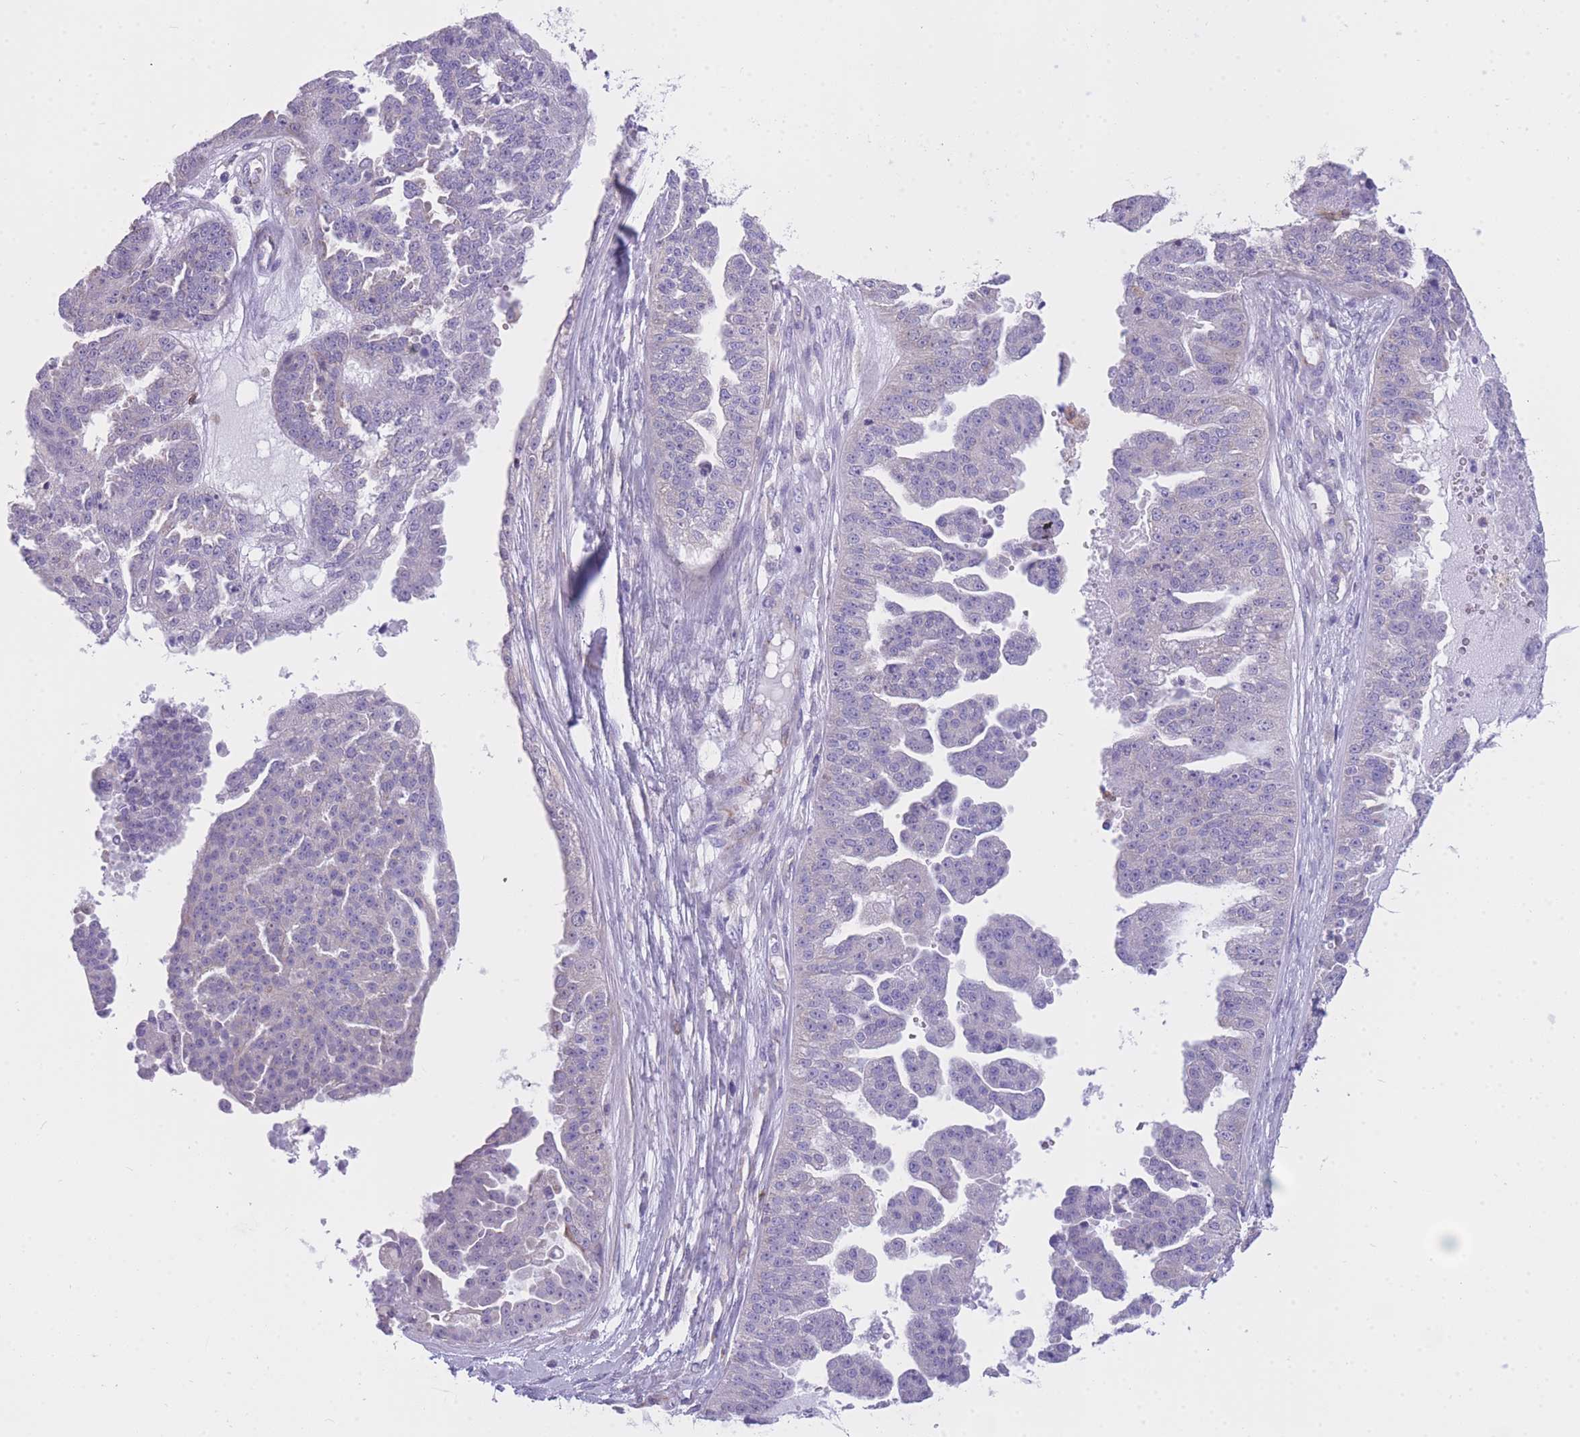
{"staining": {"intensity": "negative", "quantity": "none", "location": "none"}, "tissue": "ovarian cancer", "cell_type": "Tumor cells", "image_type": "cancer", "snomed": [{"axis": "morphology", "description": "Cystadenocarcinoma, serous, NOS"}, {"axis": "topography", "description": "Ovary"}], "caption": "Immunohistochemistry (IHC) micrograph of ovarian cancer stained for a protein (brown), which displays no staining in tumor cells.", "gene": "ZNF662", "patient": {"sex": "female", "age": 58}}